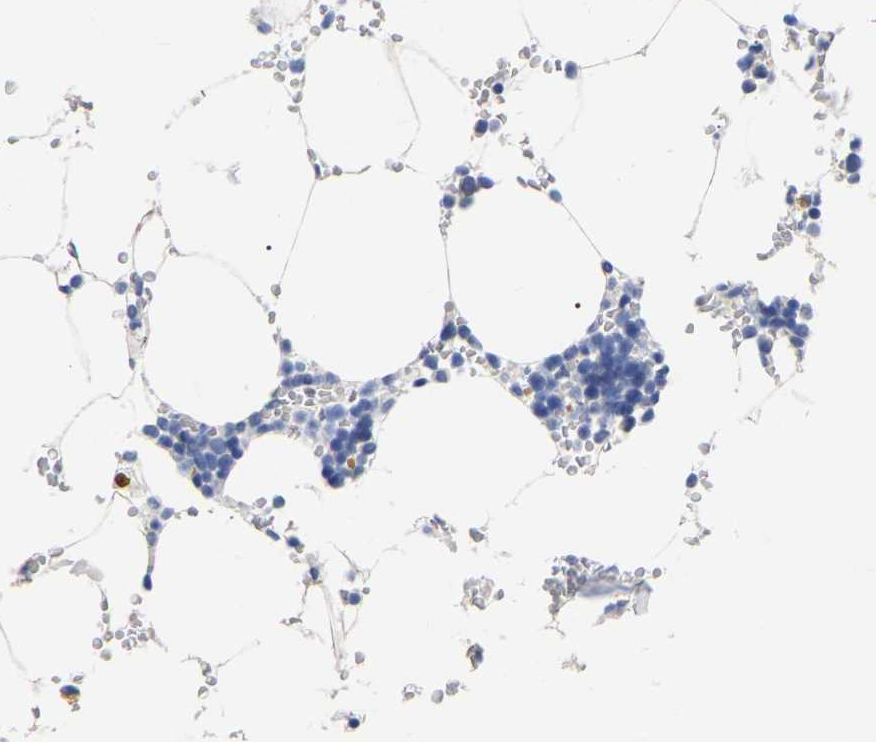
{"staining": {"intensity": "negative", "quantity": "none", "location": "none"}, "tissue": "bone marrow", "cell_type": "Hematopoietic cells", "image_type": "normal", "snomed": [{"axis": "morphology", "description": "Normal tissue, NOS"}, {"axis": "topography", "description": "Bone marrow"}], "caption": "Protein analysis of benign bone marrow shows no significant positivity in hematopoietic cells.", "gene": "ANXA13", "patient": {"sex": "male", "age": 70}}